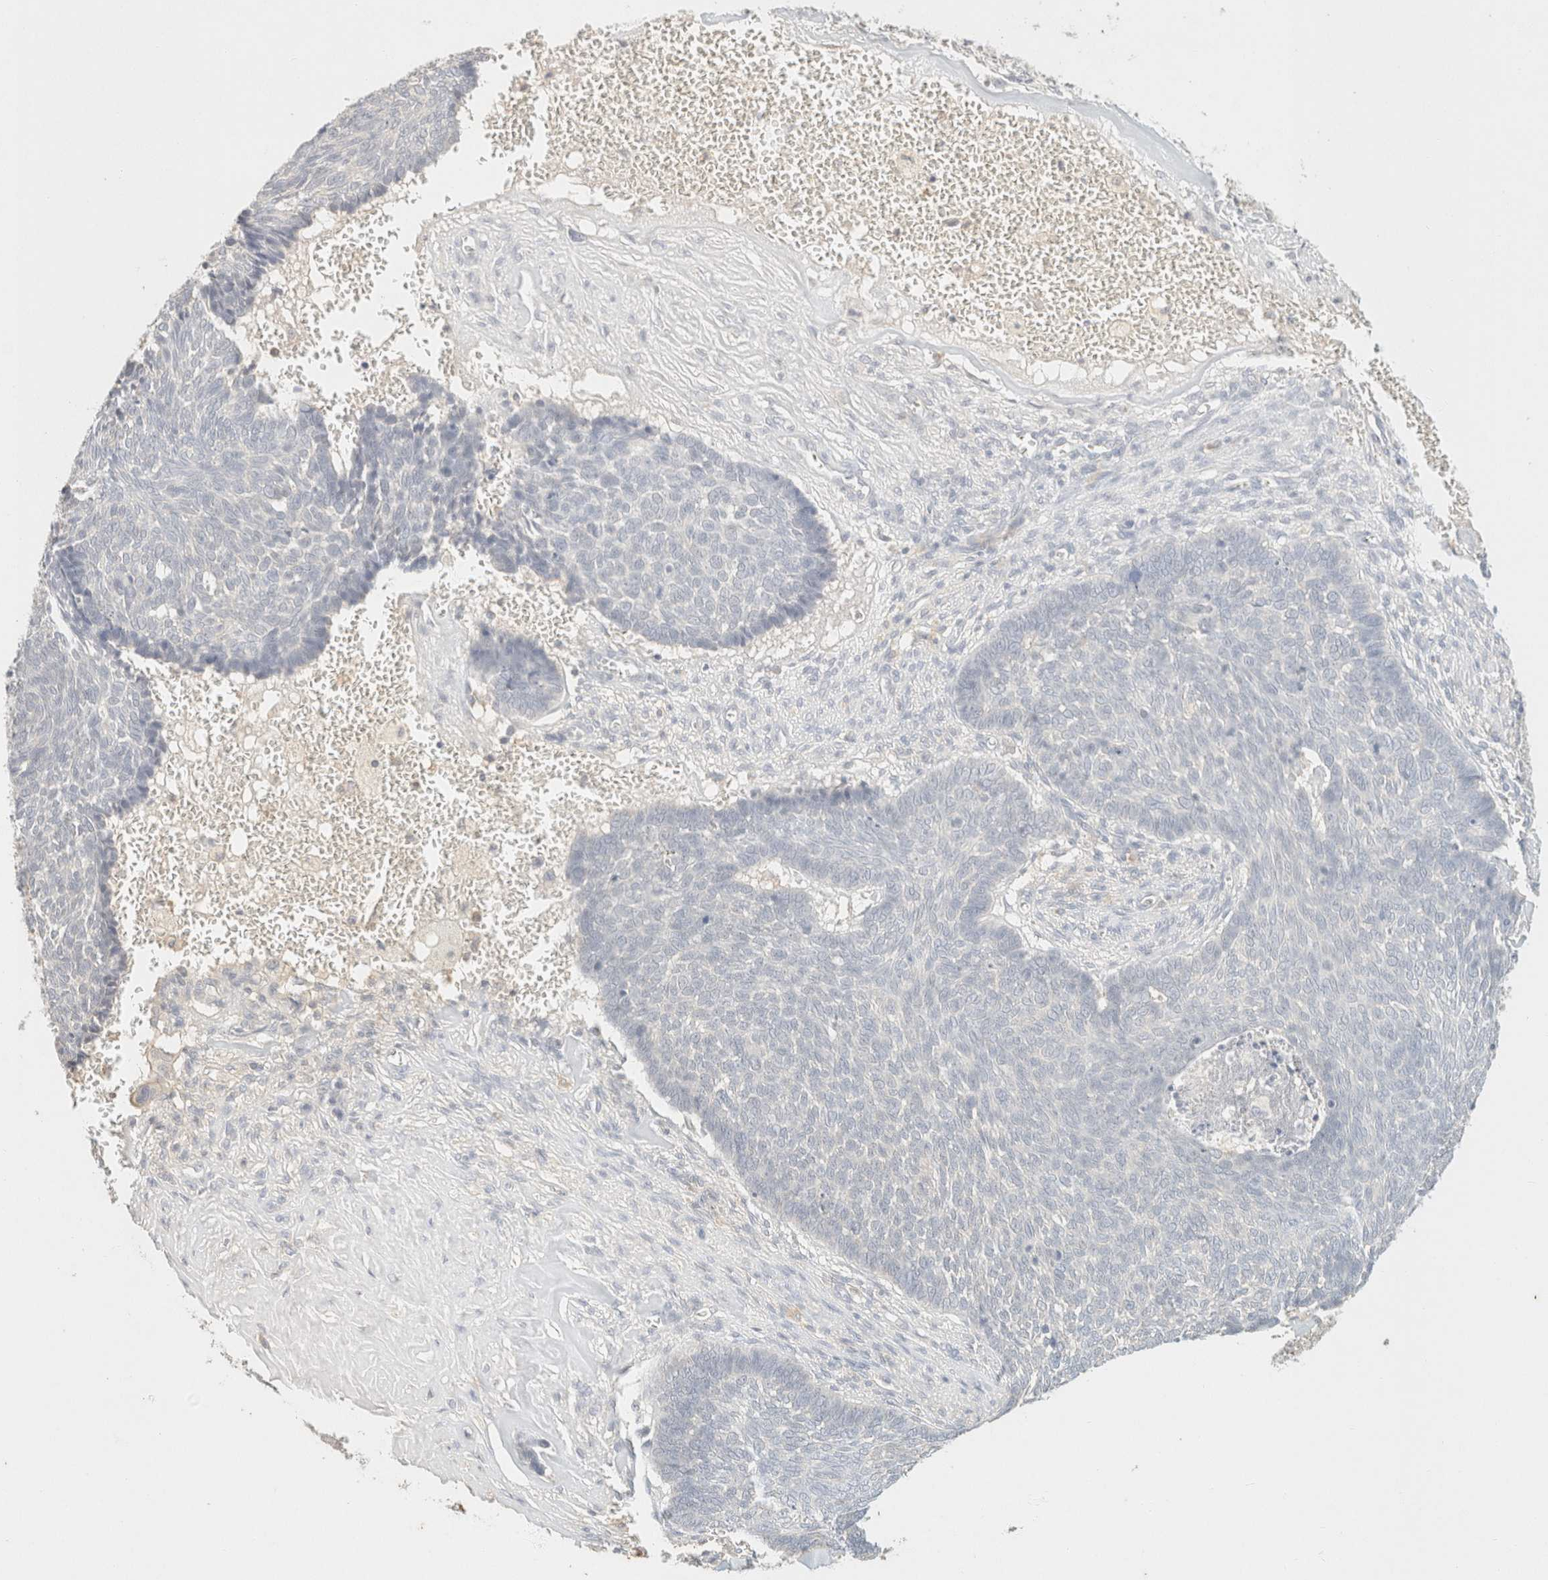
{"staining": {"intensity": "negative", "quantity": "none", "location": "none"}, "tissue": "skin cancer", "cell_type": "Tumor cells", "image_type": "cancer", "snomed": [{"axis": "morphology", "description": "Basal cell carcinoma"}, {"axis": "topography", "description": "Skin"}], "caption": "Immunohistochemistry (IHC) micrograph of basal cell carcinoma (skin) stained for a protein (brown), which reveals no staining in tumor cells.", "gene": "TIMD4", "patient": {"sex": "male", "age": 84}}